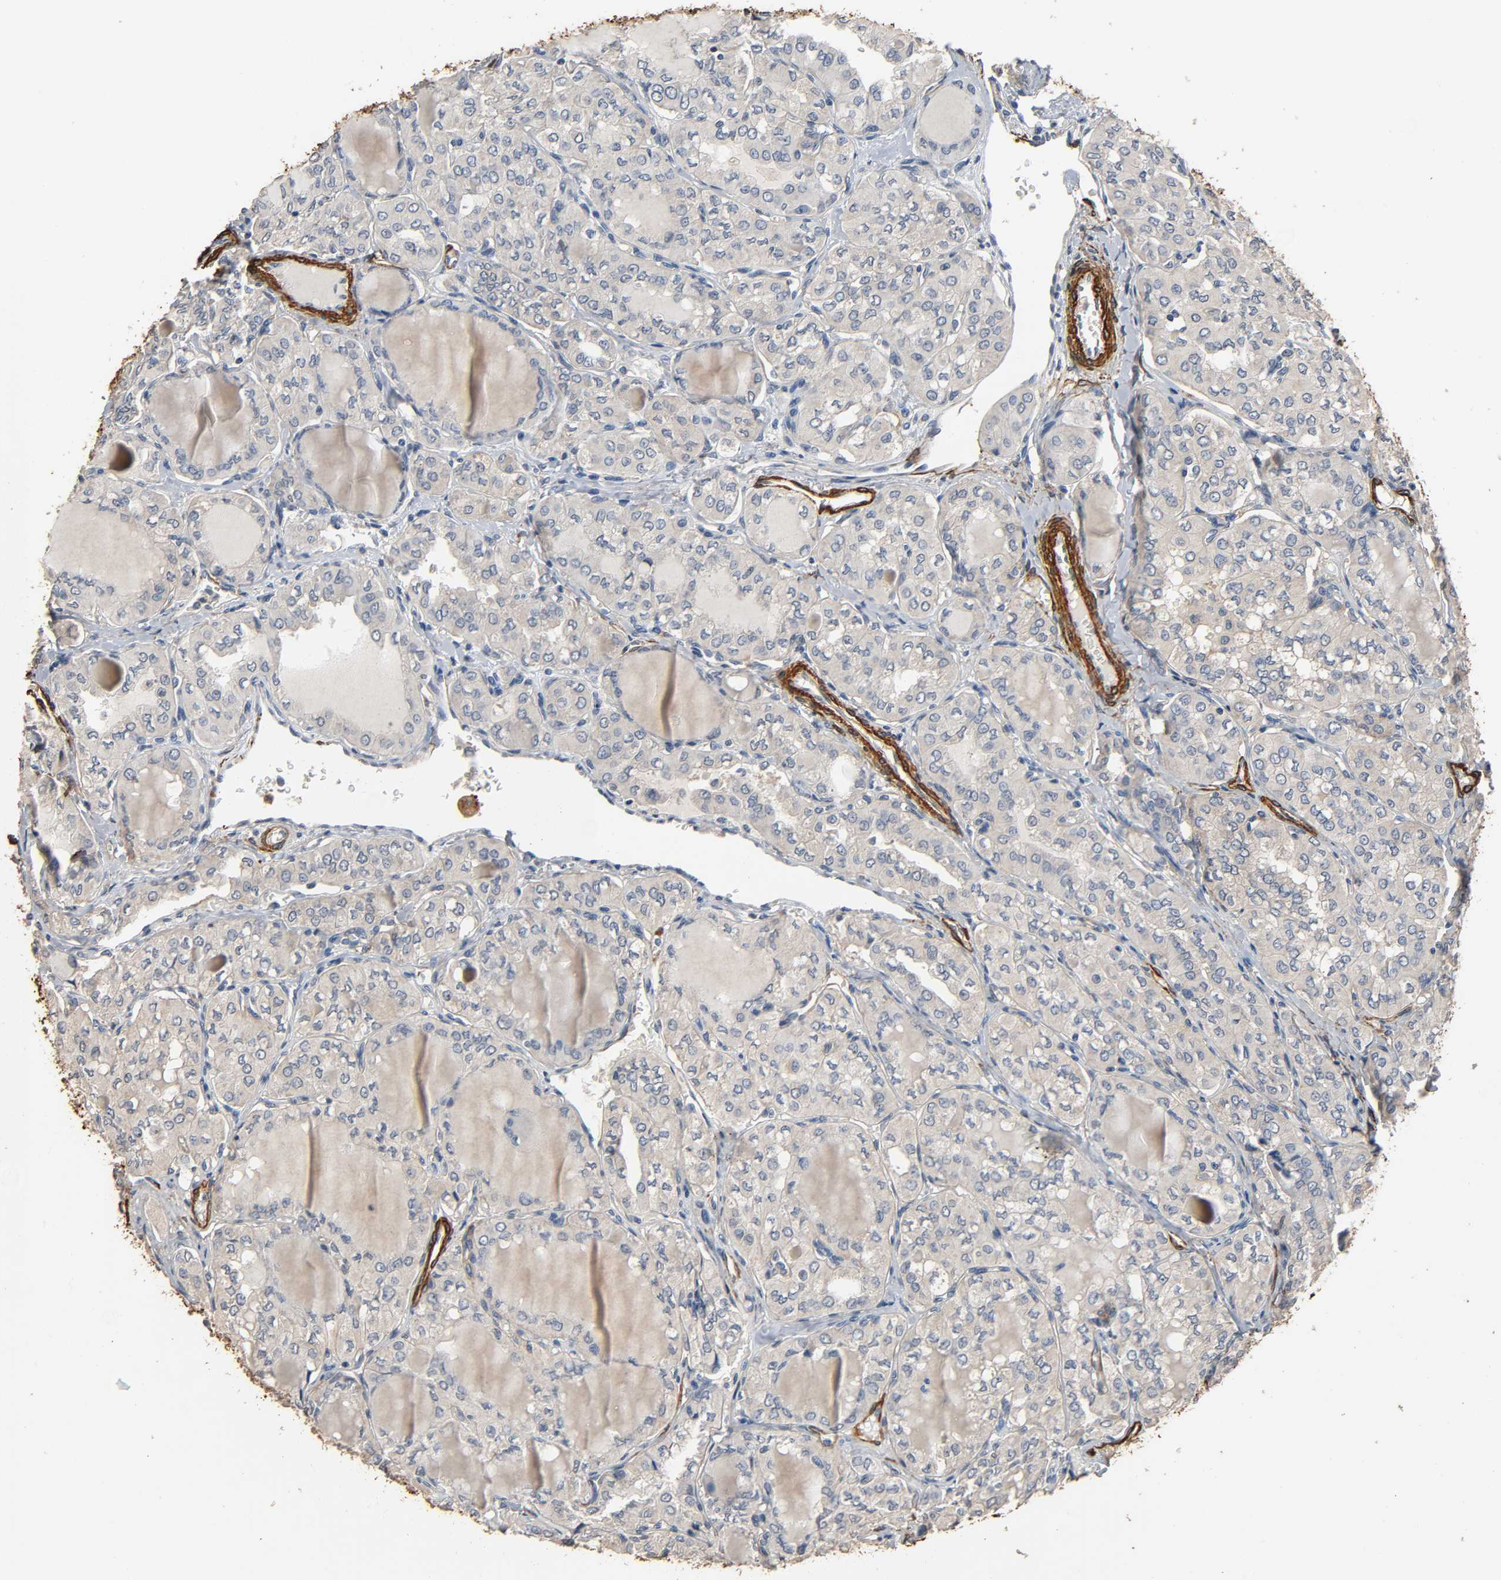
{"staining": {"intensity": "weak", "quantity": ">75%", "location": "cytoplasmic/membranous"}, "tissue": "thyroid cancer", "cell_type": "Tumor cells", "image_type": "cancer", "snomed": [{"axis": "morphology", "description": "Papillary adenocarcinoma, NOS"}, {"axis": "topography", "description": "Thyroid gland"}], "caption": "Immunohistochemistry (DAB (3,3'-diaminobenzidine)) staining of human papillary adenocarcinoma (thyroid) exhibits weak cytoplasmic/membranous protein expression in about >75% of tumor cells.", "gene": "GSTA3", "patient": {"sex": "male", "age": 20}}